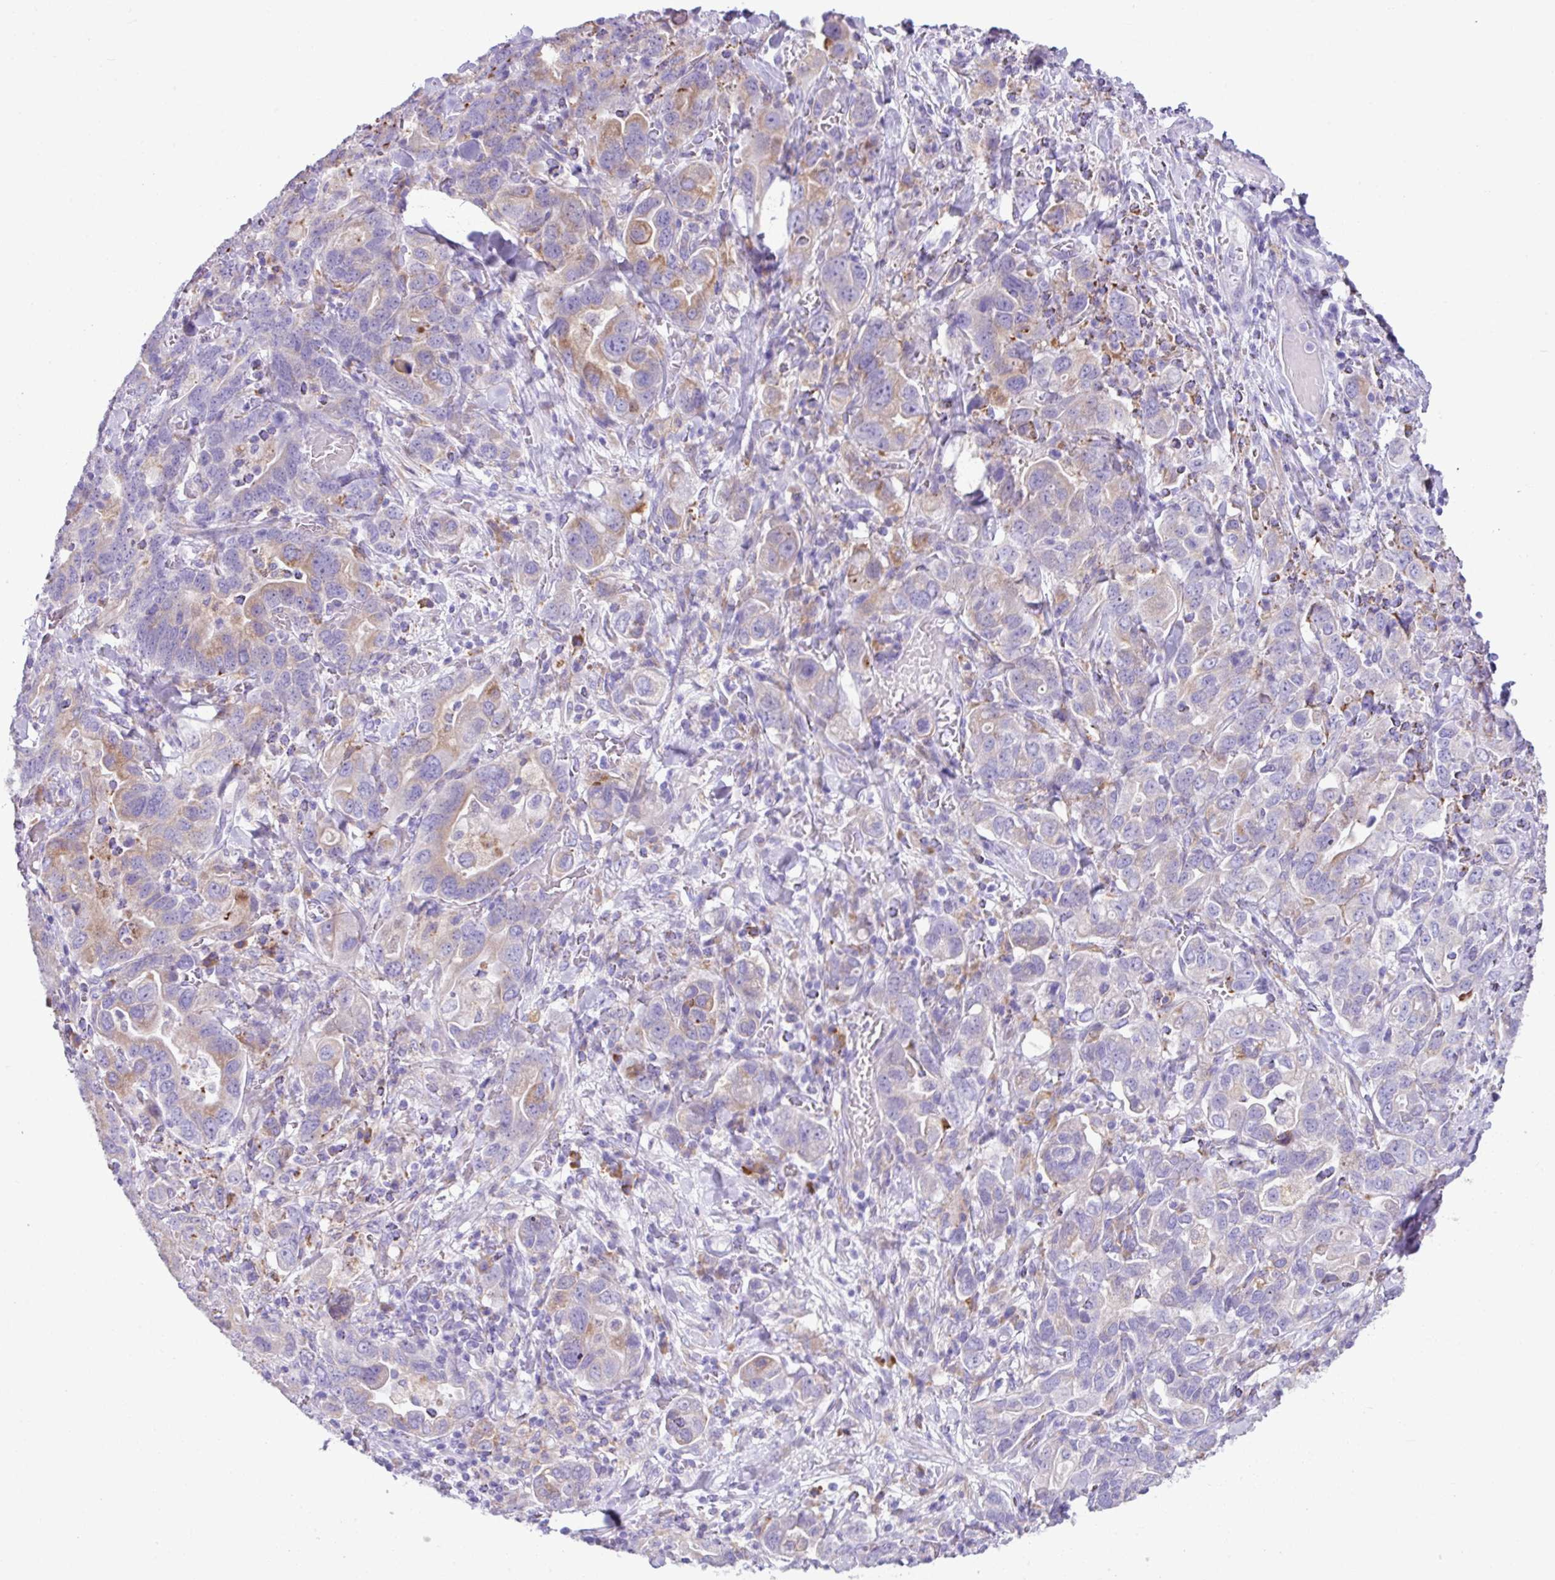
{"staining": {"intensity": "moderate", "quantity": "<25%", "location": "cytoplasmic/membranous"}, "tissue": "stomach cancer", "cell_type": "Tumor cells", "image_type": "cancer", "snomed": [{"axis": "morphology", "description": "Adenocarcinoma, NOS"}, {"axis": "topography", "description": "Stomach, upper"}, {"axis": "topography", "description": "Stomach"}], "caption": "Moderate cytoplasmic/membranous protein positivity is identified in about <25% of tumor cells in stomach adenocarcinoma.", "gene": "RGS21", "patient": {"sex": "male", "age": 62}}